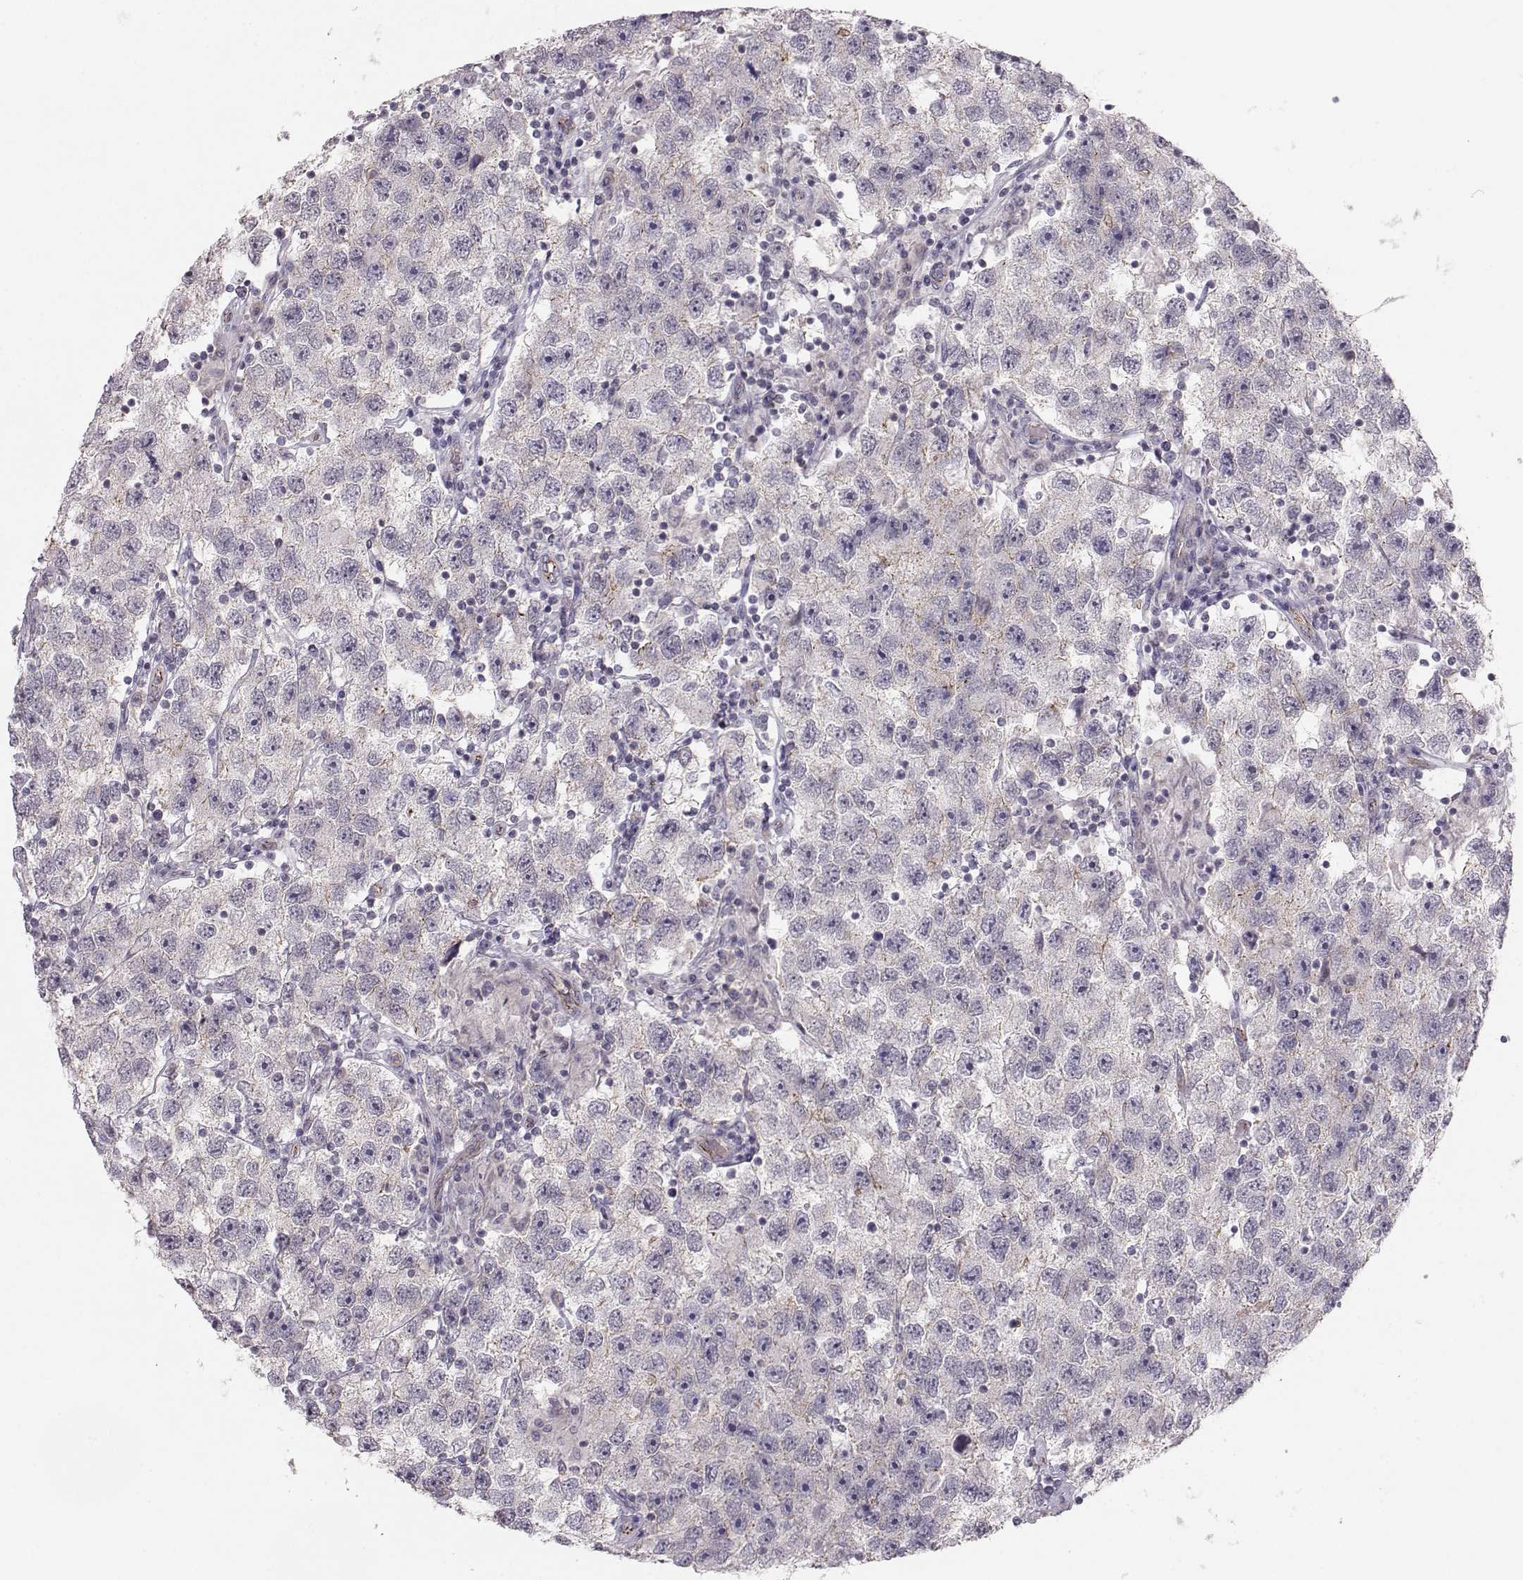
{"staining": {"intensity": "negative", "quantity": "none", "location": "none"}, "tissue": "testis cancer", "cell_type": "Tumor cells", "image_type": "cancer", "snomed": [{"axis": "morphology", "description": "Seminoma, NOS"}, {"axis": "topography", "description": "Testis"}], "caption": "Testis cancer (seminoma) stained for a protein using IHC exhibits no staining tumor cells.", "gene": "MAST1", "patient": {"sex": "male", "age": 26}}